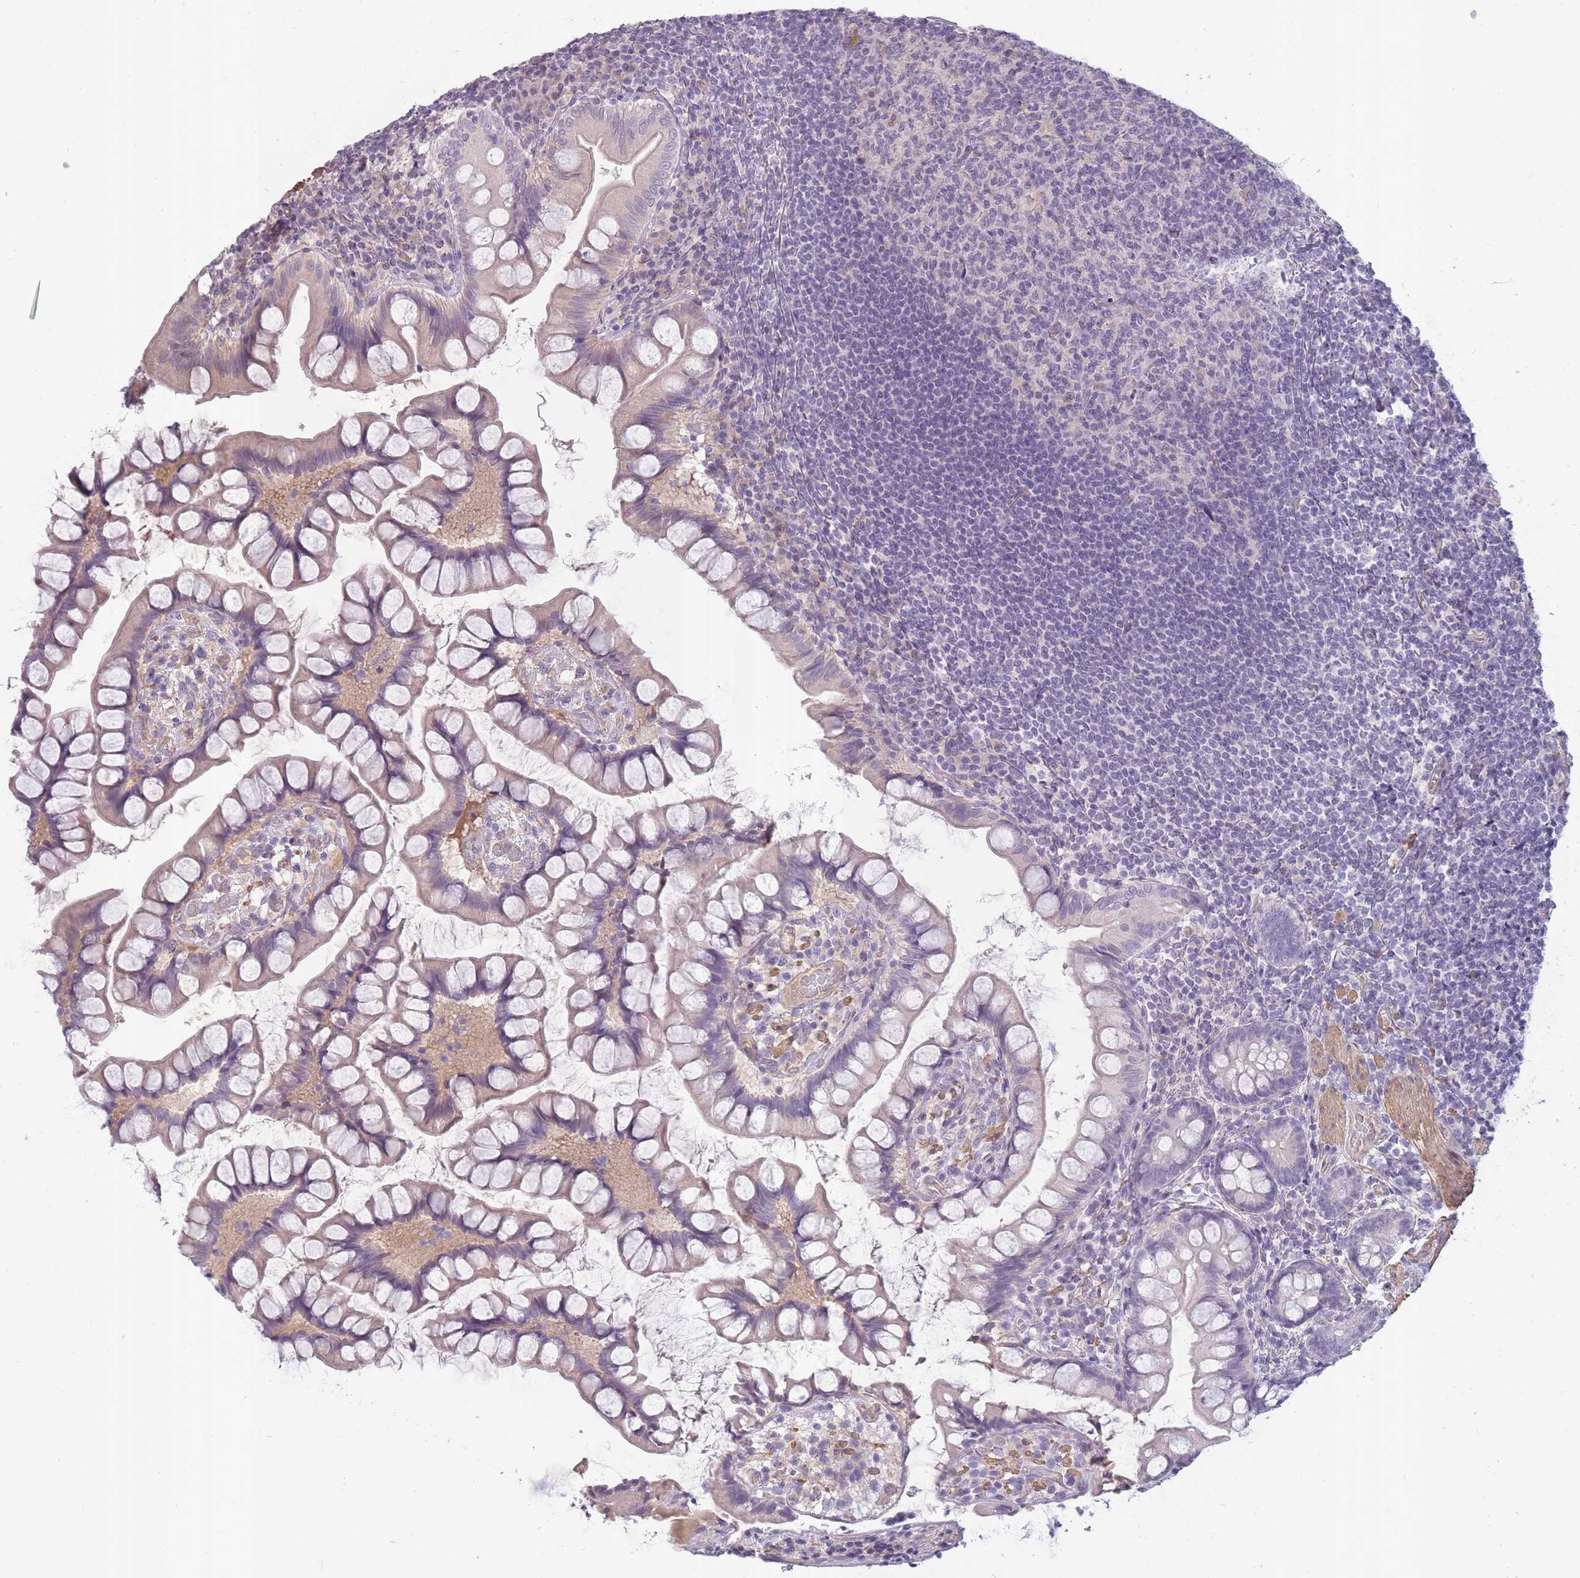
{"staining": {"intensity": "weak", "quantity": "25%-75%", "location": "cytoplasmic/membranous,nuclear"}, "tissue": "small intestine", "cell_type": "Glandular cells", "image_type": "normal", "snomed": [{"axis": "morphology", "description": "Normal tissue, NOS"}, {"axis": "topography", "description": "Small intestine"}], "caption": "Benign small intestine shows weak cytoplasmic/membranous,nuclear expression in approximately 25%-75% of glandular cells.", "gene": "SLC8A2", "patient": {"sex": "male", "age": 70}}